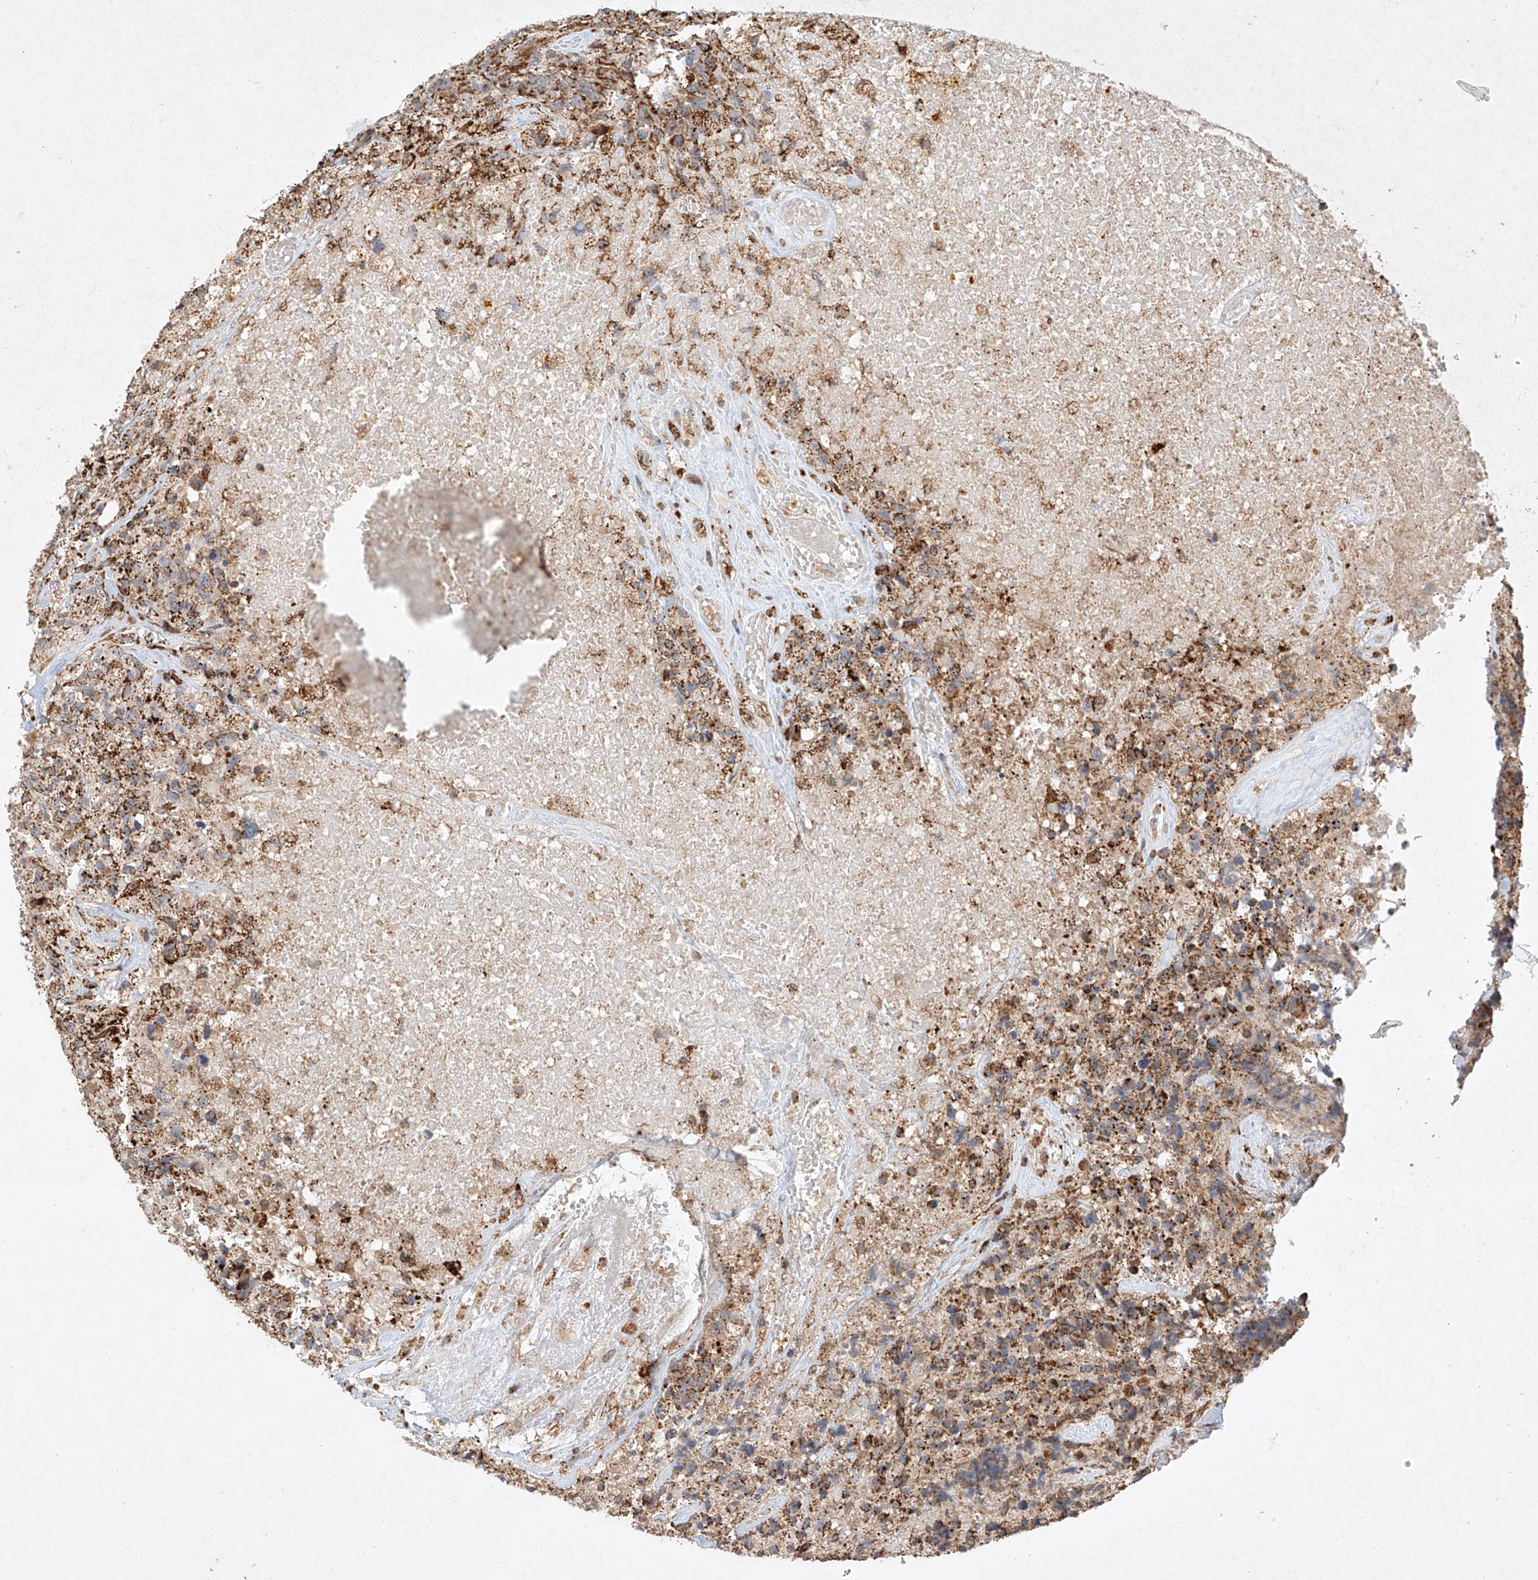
{"staining": {"intensity": "strong", "quantity": "25%-75%", "location": "cytoplasmic/membranous"}, "tissue": "glioma", "cell_type": "Tumor cells", "image_type": "cancer", "snomed": [{"axis": "morphology", "description": "Glioma, malignant, High grade"}, {"axis": "topography", "description": "Brain"}], "caption": "Immunohistochemistry histopathology image of glioma stained for a protein (brown), which reveals high levels of strong cytoplasmic/membranous expression in approximately 25%-75% of tumor cells.", "gene": "SEMA3B", "patient": {"sex": "male", "age": 69}}